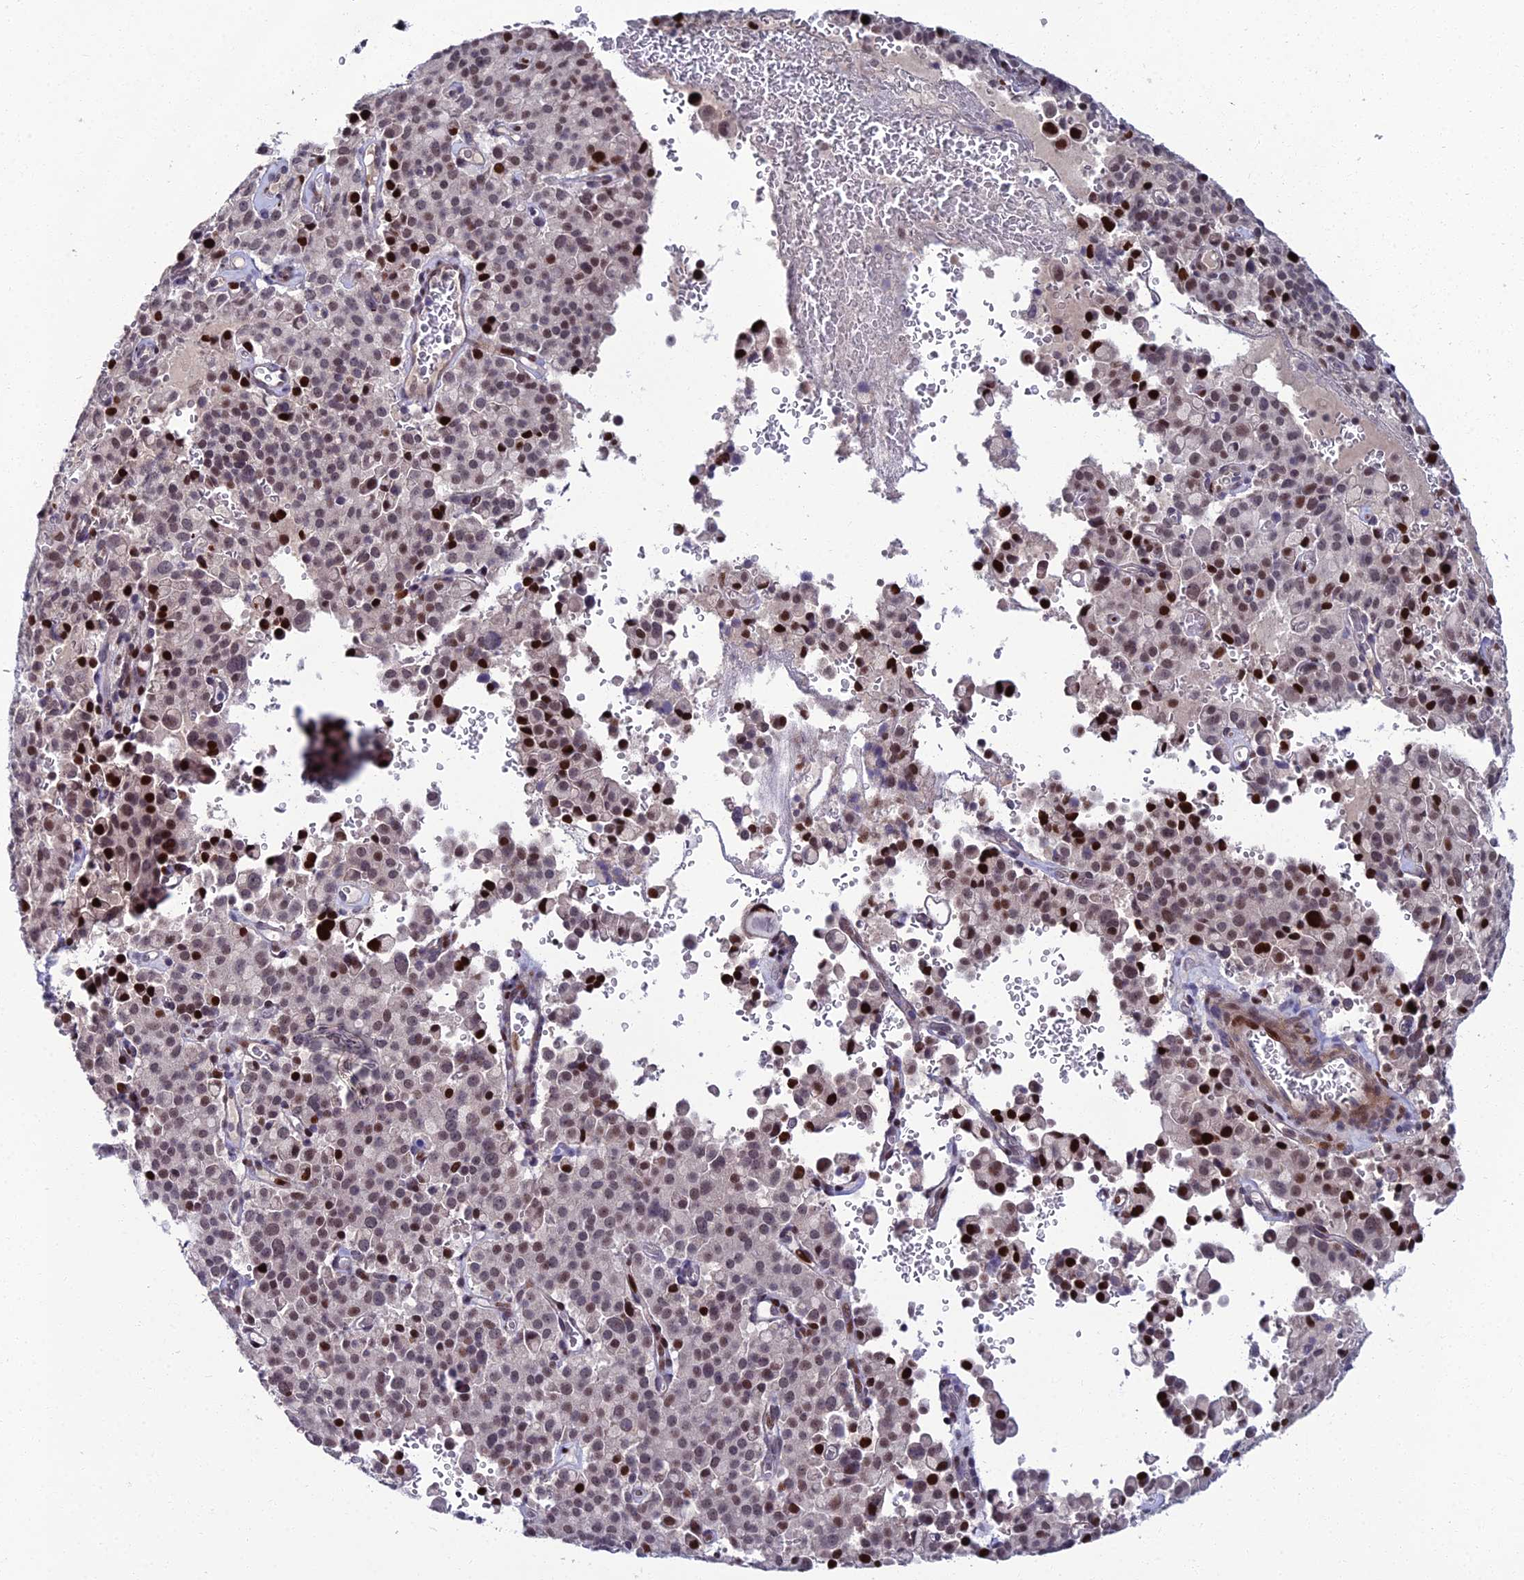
{"staining": {"intensity": "strong", "quantity": "<25%", "location": "nuclear"}, "tissue": "pancreatic cancer", "cell_type": "Tumor cells", "image_type": "cancer", "snomed": [{"axis": "morphology", "description": "Adenocarcinoma, NOS"}, {"axis": "topography", "description": "Pancreas"}], "caption": "Pancreatic cancer stained for a protein (brown) exhibits strong nuclear positive positivity in about <25% of tumor cells.", "gene": "TAF9B", "patient": {"sex": "male", "age": 65}}